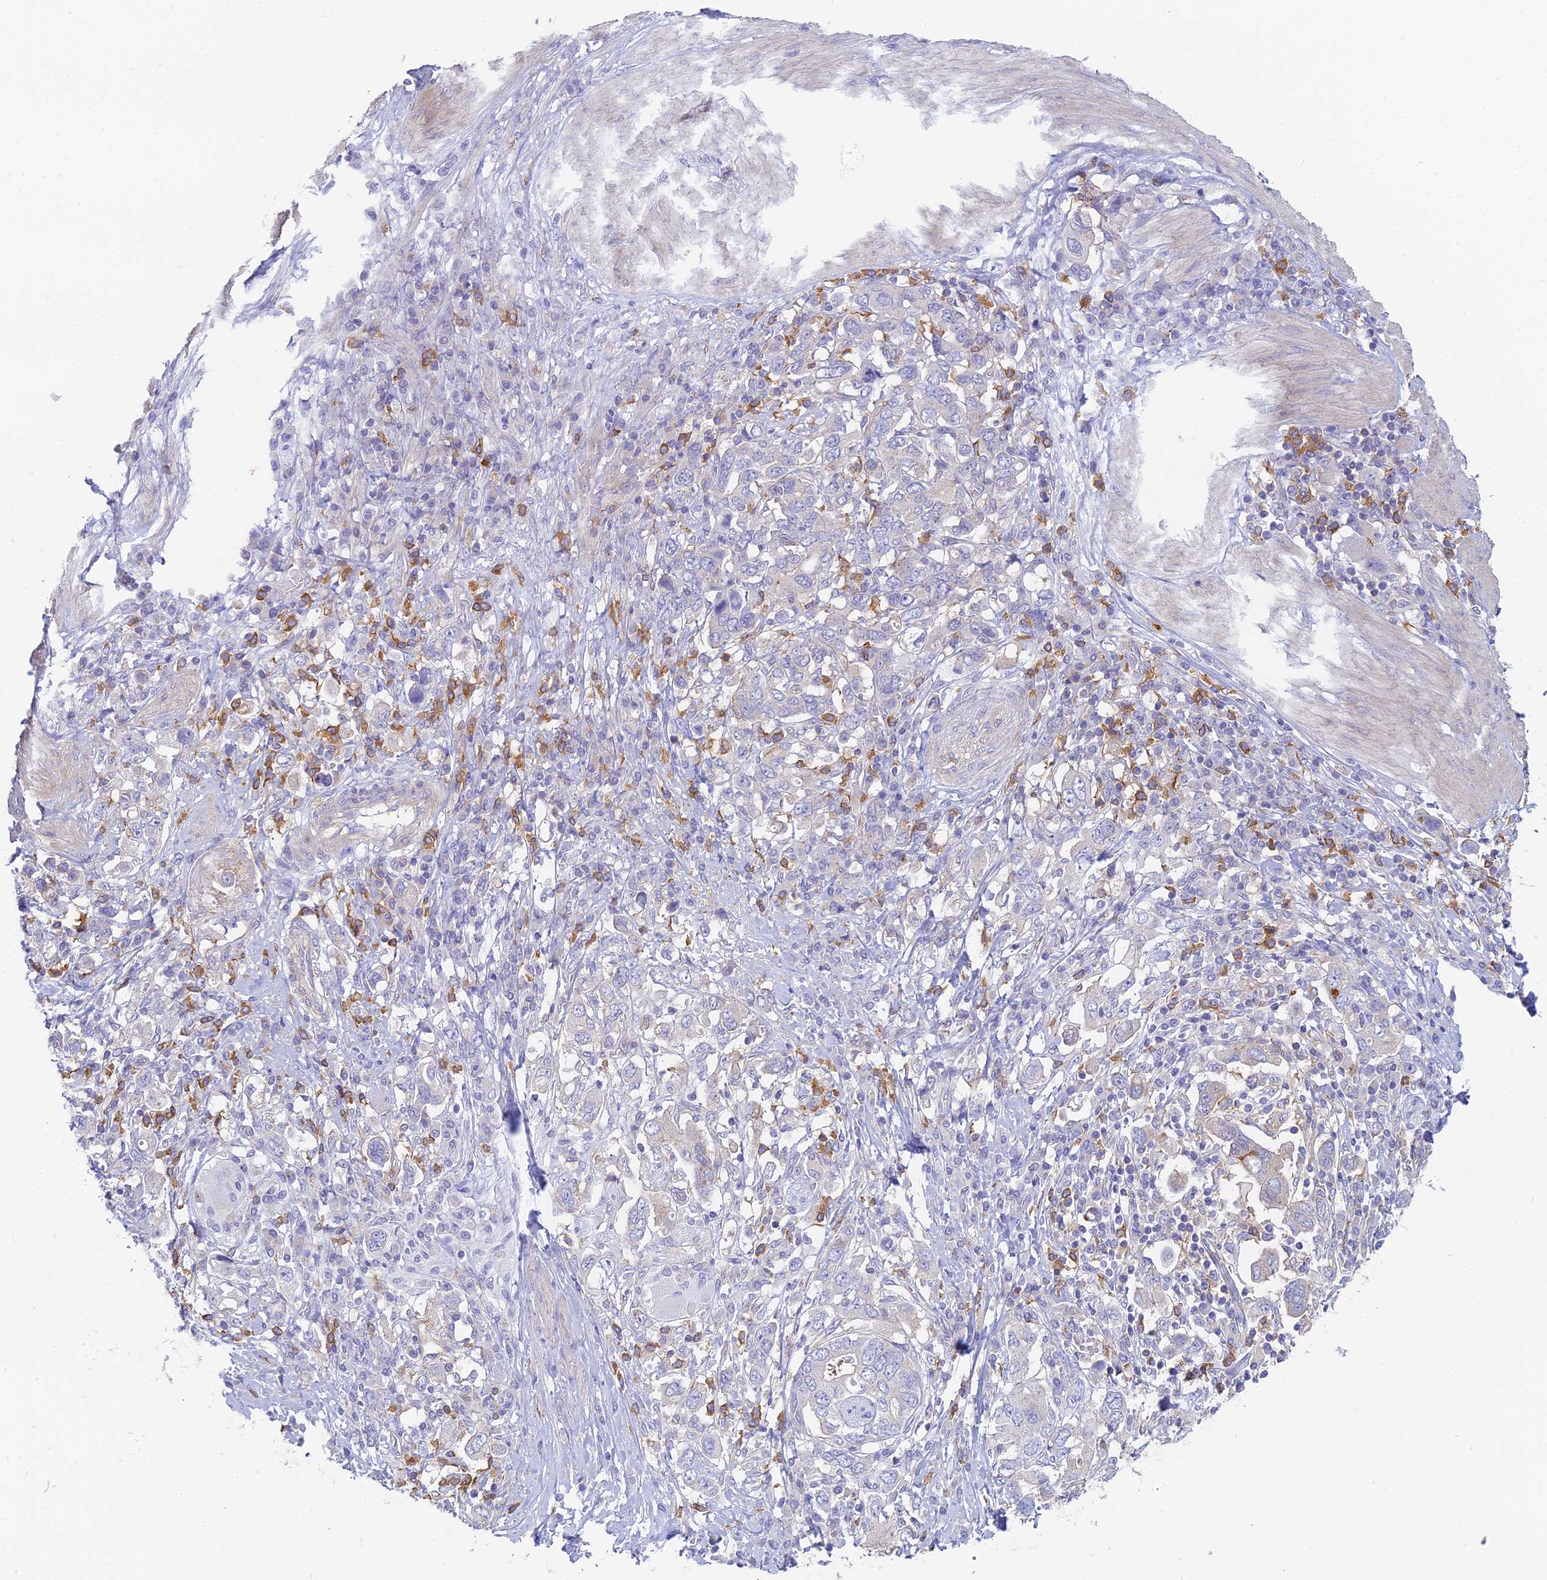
{"staining": {"intensity": "negative", "quantity": "none", "location": "none"}, "tissue": "stomach cancer", "cell_type": "Tumor cells", "image_type": "cancer", "snomed": [{"axis": "morphology", "description": "Adenocarcinoma, NOS"}, {"axis": "topography", "description": "Stomach, upper"}, {"axis": "topography", "description": "Stomach"}], "caption": "Immunohistochemical staining of human stomach adenocarcinoma shows no significant positivity in tumor cells.", "gene": "STRN4", "patient": {"sex": "male", "age": 62}}